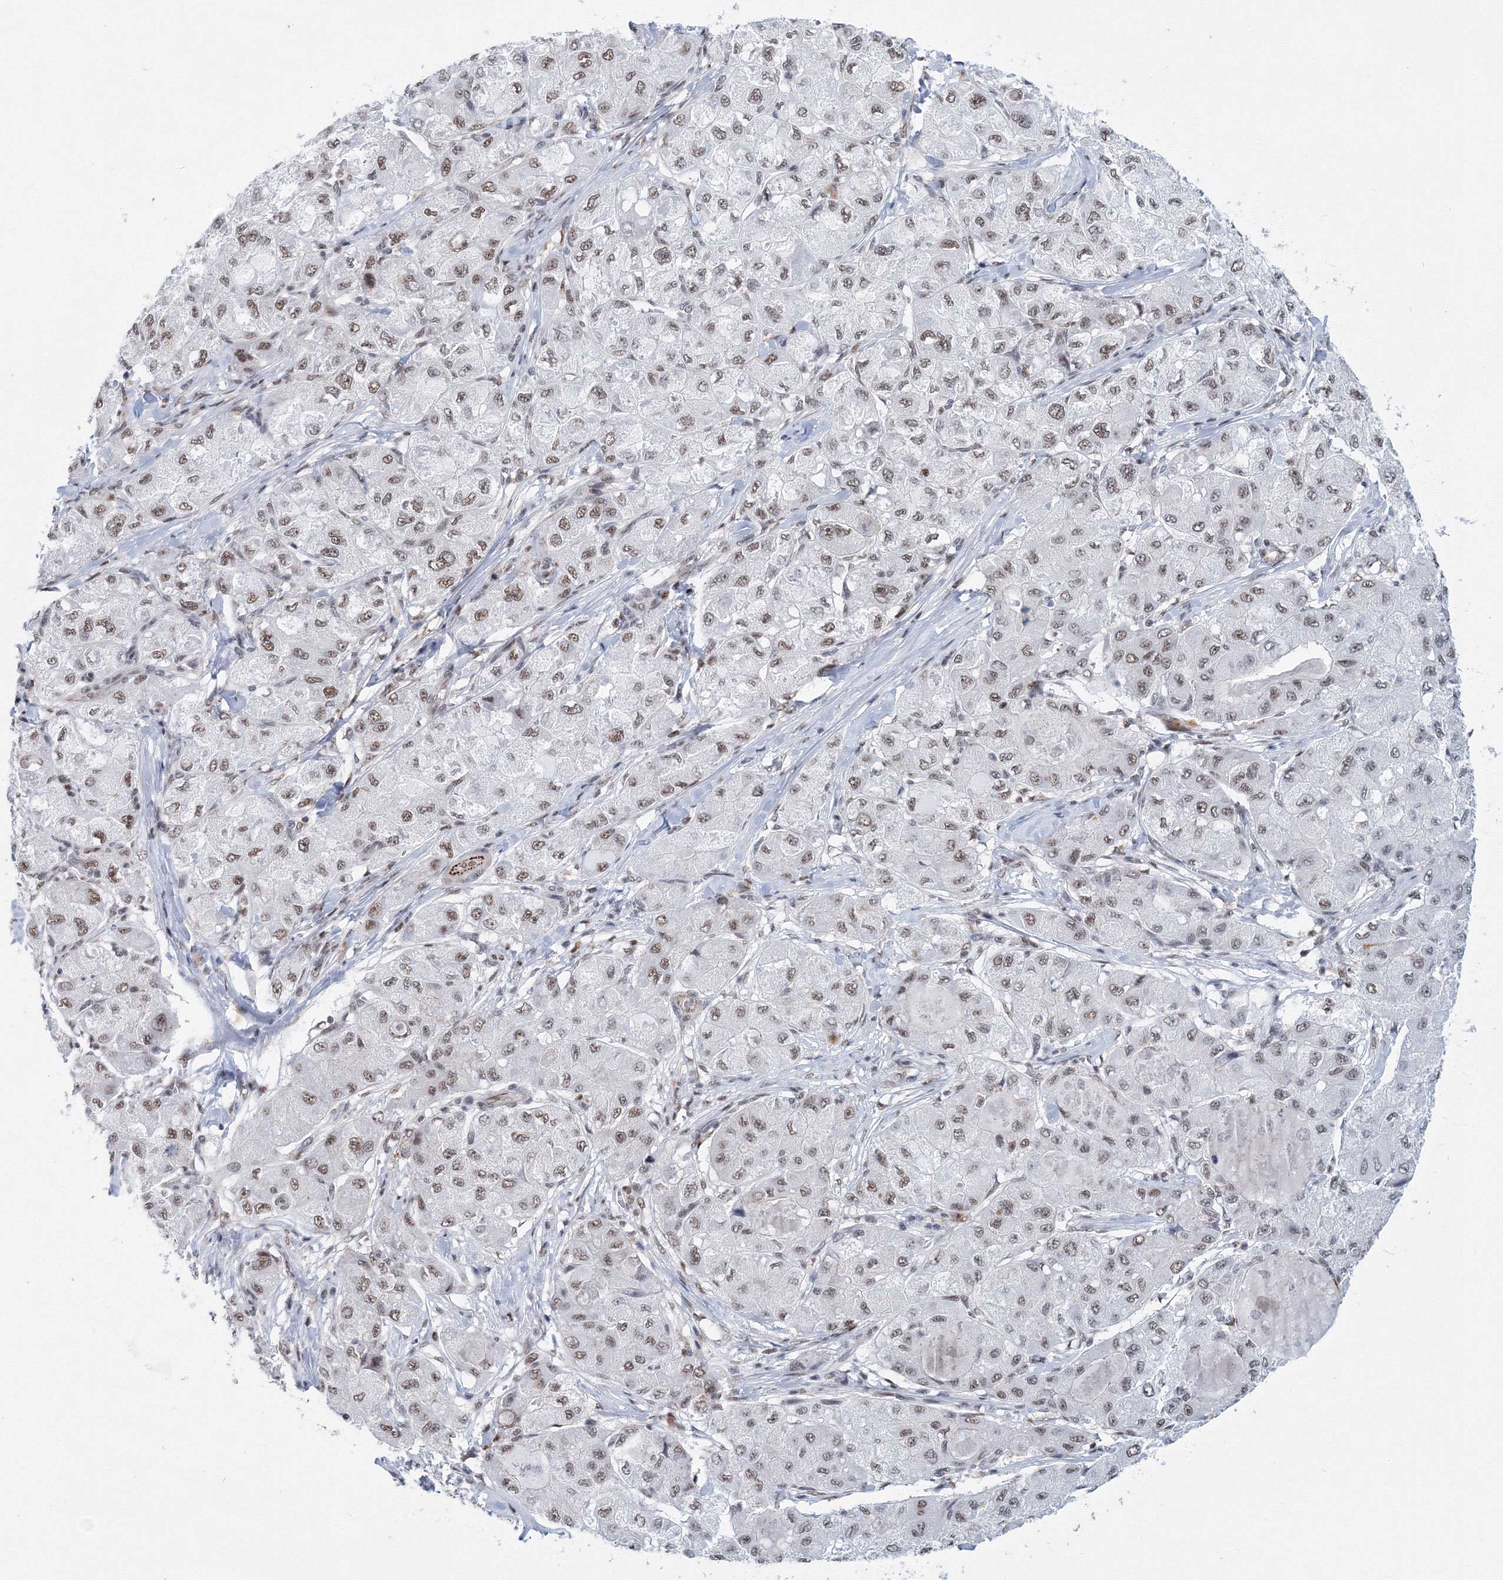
{"staining": {"intensity": "moderate", "quantity": ">75%", "location": "nuclear"}, "tissue": "liver cancer", "cell_type": "Tumor cells", "image_type": "cancer", "snomed": [{"axis": "morphology", "description": "Carcinoma, Hepatocellular, NOS"}, {"axis": "topography", "description": "Liver"}], "caption": "IHC photomicrograph of liver cancer (hepatocellular carcinoma) stained for a protein (brown), which reveals medium levels of moderate nuclear positivity in about >75% of tumor cells.", "gene": "SF3B6", "patient": {"sex": "male", "age": 80}}